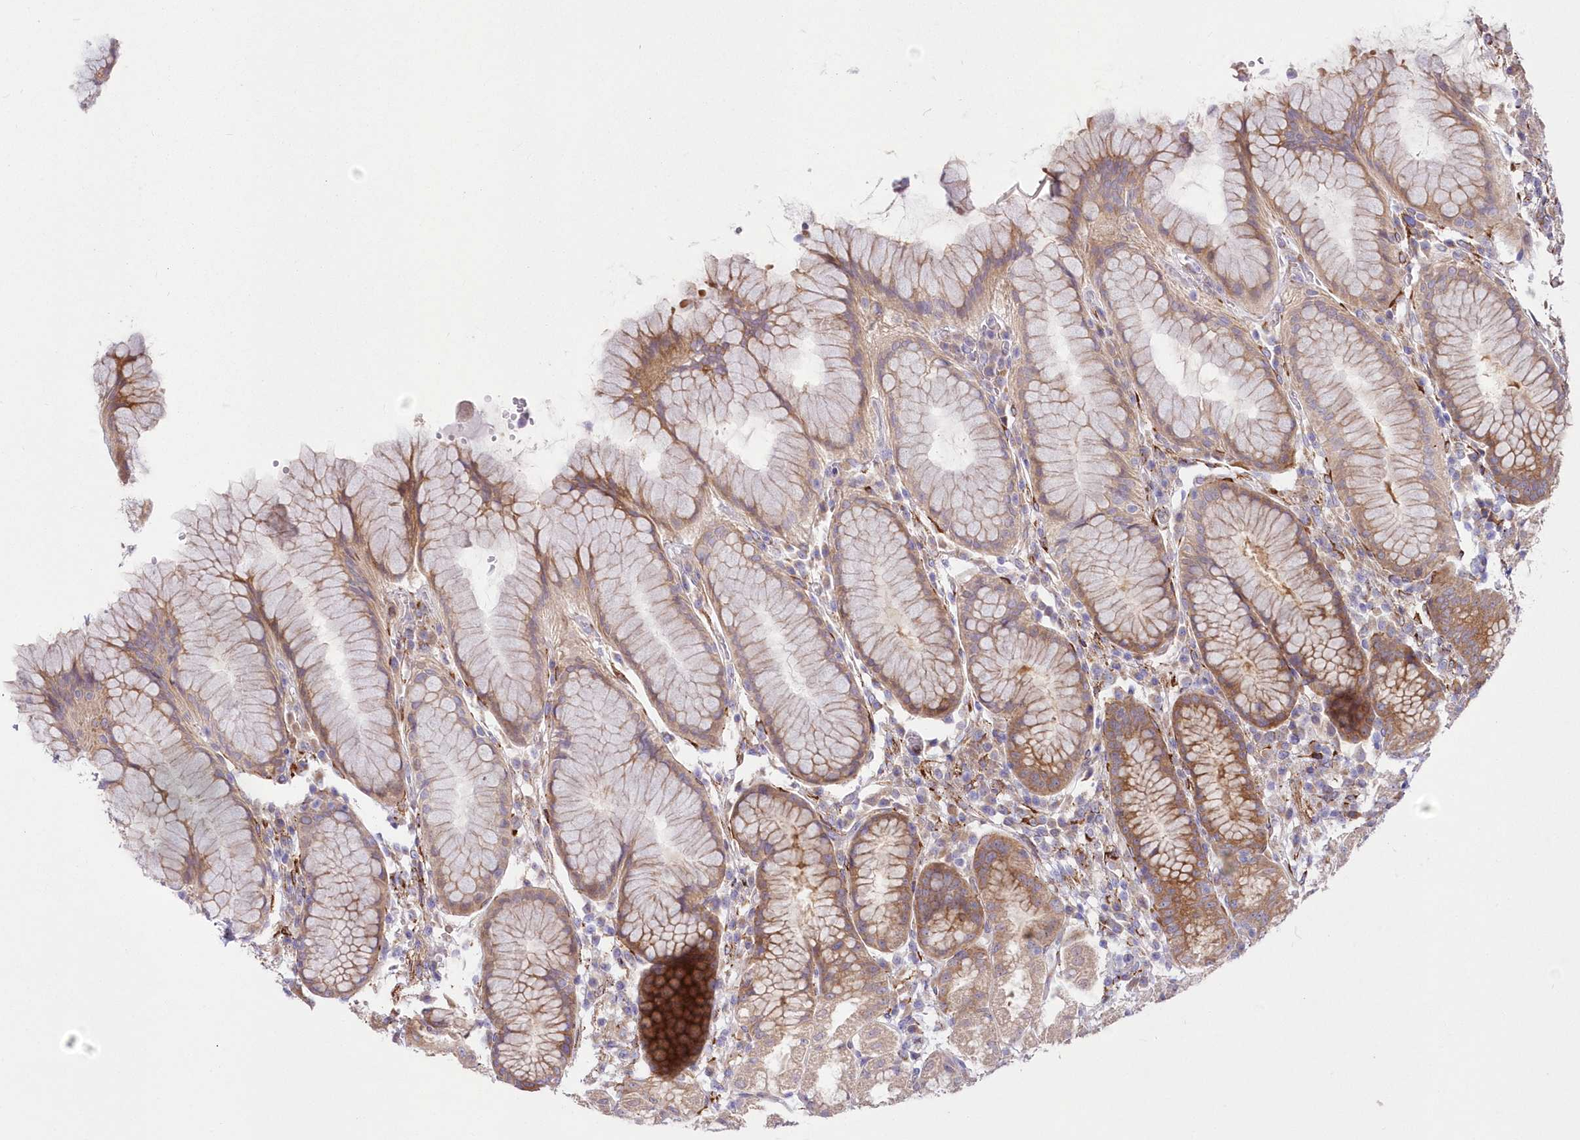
{"staining": {"intensity": "moderate", "quantity": "25%-75%", "location": "cytoplasmic/membranous"}, "tissue": "stomach", "cell_type": "Glandular cells", "image_type": "normal", "snomed": [{"axis": "morphology", "description": "Normal tissue, NOS"}, {"axis": "topography", "description": "Stomach, lower"}], "caption": "Human stomach stained with a brown dye displays moderate cytoplasmic/membranous positive positivity in about 25%-75% of glandular cells.", "gene": "YTHDC2", "patient": {"sex": "female", "age": 56}}